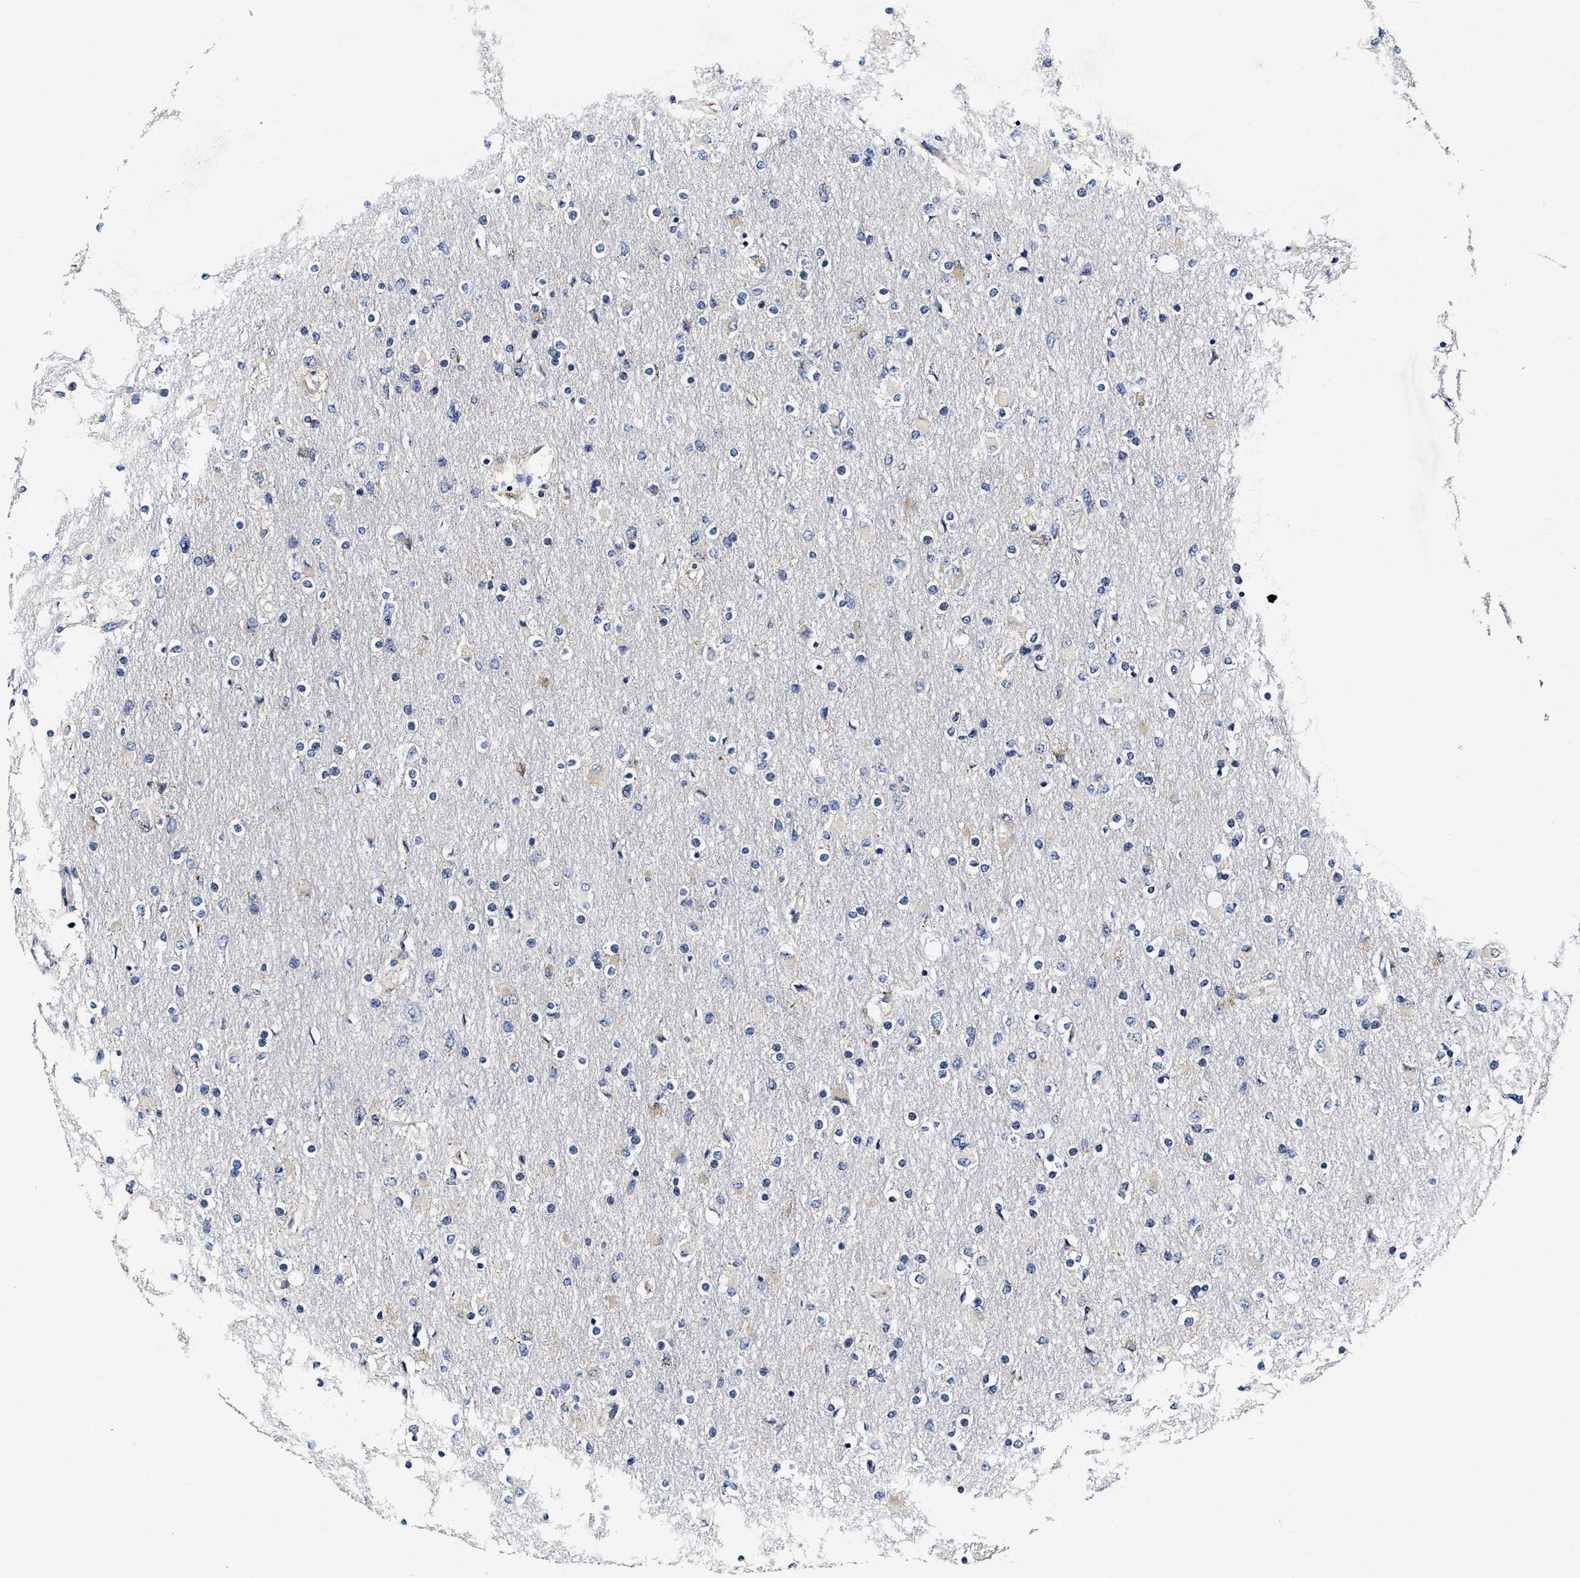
{"staining": {"intensity": "negative", "quantity": "none", "location": "none"}, "tissue": "glioma", "cell_type": "Tumor cells", "image_type": "cancer", "snomed": [{"axis": "morphology", "description": "Glioma, malignant, High grade"}, {"axis": "topography", "description": "Cerebral cortex"}], "caption": "Immunohistochemistry (IHC) micrograph of human high-grade glioma (malignant) stained for a protein (brown), which displays no expression in tumor cells. (DAB (3,3'-diaminobenzidine) immunohistochemistry visualized using brightfield microscopy, high magnification).", "gene": "HINT2", "patient": {"sex": "female", "age": 36}}